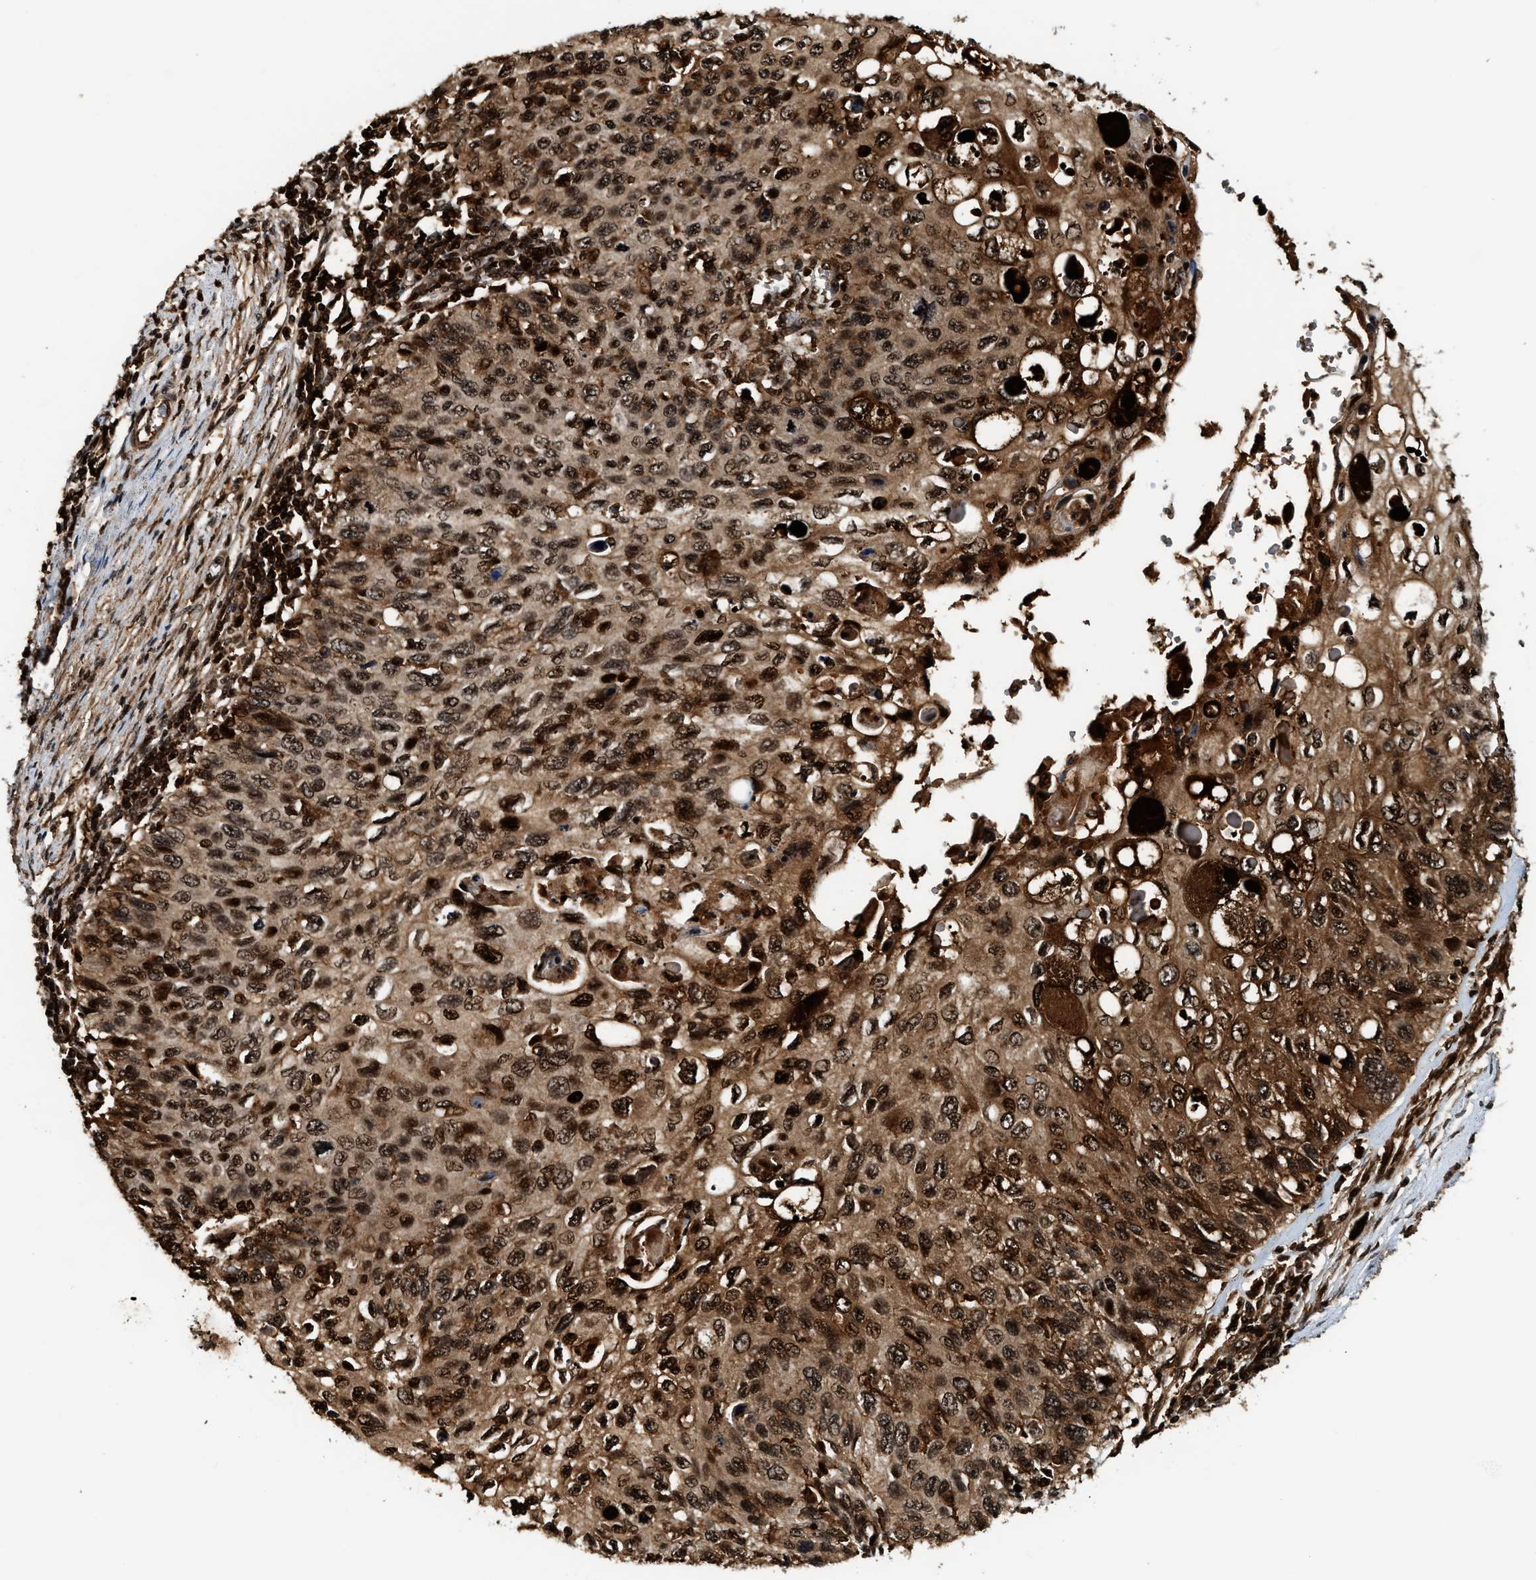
{"staining": {"intensity": "strong", "quantity": ">75%", "location": "cytoplasmic/membranous,nuclear"}, "tissue": "cervical cancer", "cell_type": "Tumor cells", "image_type": "cancer", "snomed": [{"axis": "morphology", "description": "Squamous cell carcinoma, NOS"}, {"axis": "topography", "description": "Cervix"}], "caption": "About >75% of tumor cells in human squamous cell carcinoma (cervical) show strong cytoplasmic/membranous and nuclear protein staining as visualized by brown immunohistochemical staining.", "gene": "MDM2", "patient": {"sex": "female", "age": 70}}